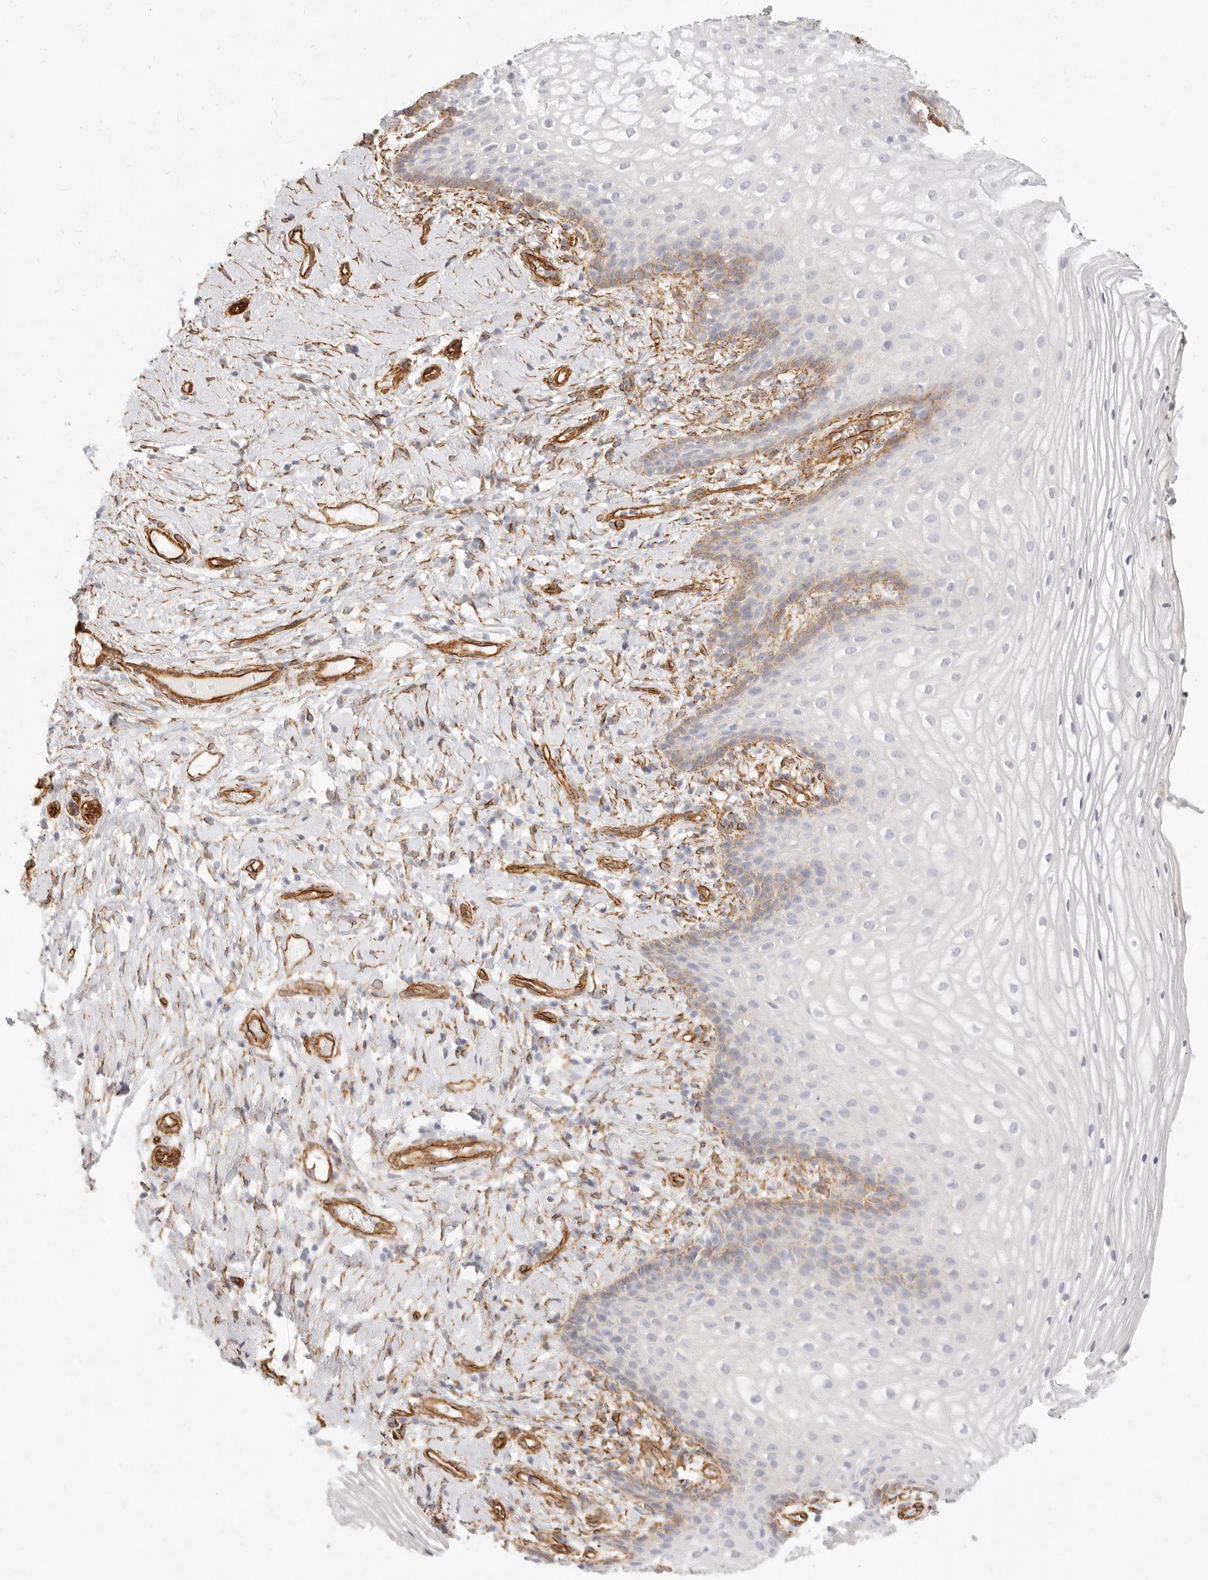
{"staining": {"intensity": "weak", "quantity": "<25%", "location": "cytoplasmic/membranous"}, "tissue": "vagina", "cell_type": "Squamous epithelial cells", "image_type": "normal", "snomed": [{"axis": "morphology", "description": "Normal tissue, NOS"}, {"axis": "topography", "description": "Vagina"}], "caption": "IHC of unremarkable human vagina reveals no staining in squamous epithelial cells.", "gene": "NUS1", "patient": {"sex": "female", "age": 60}}